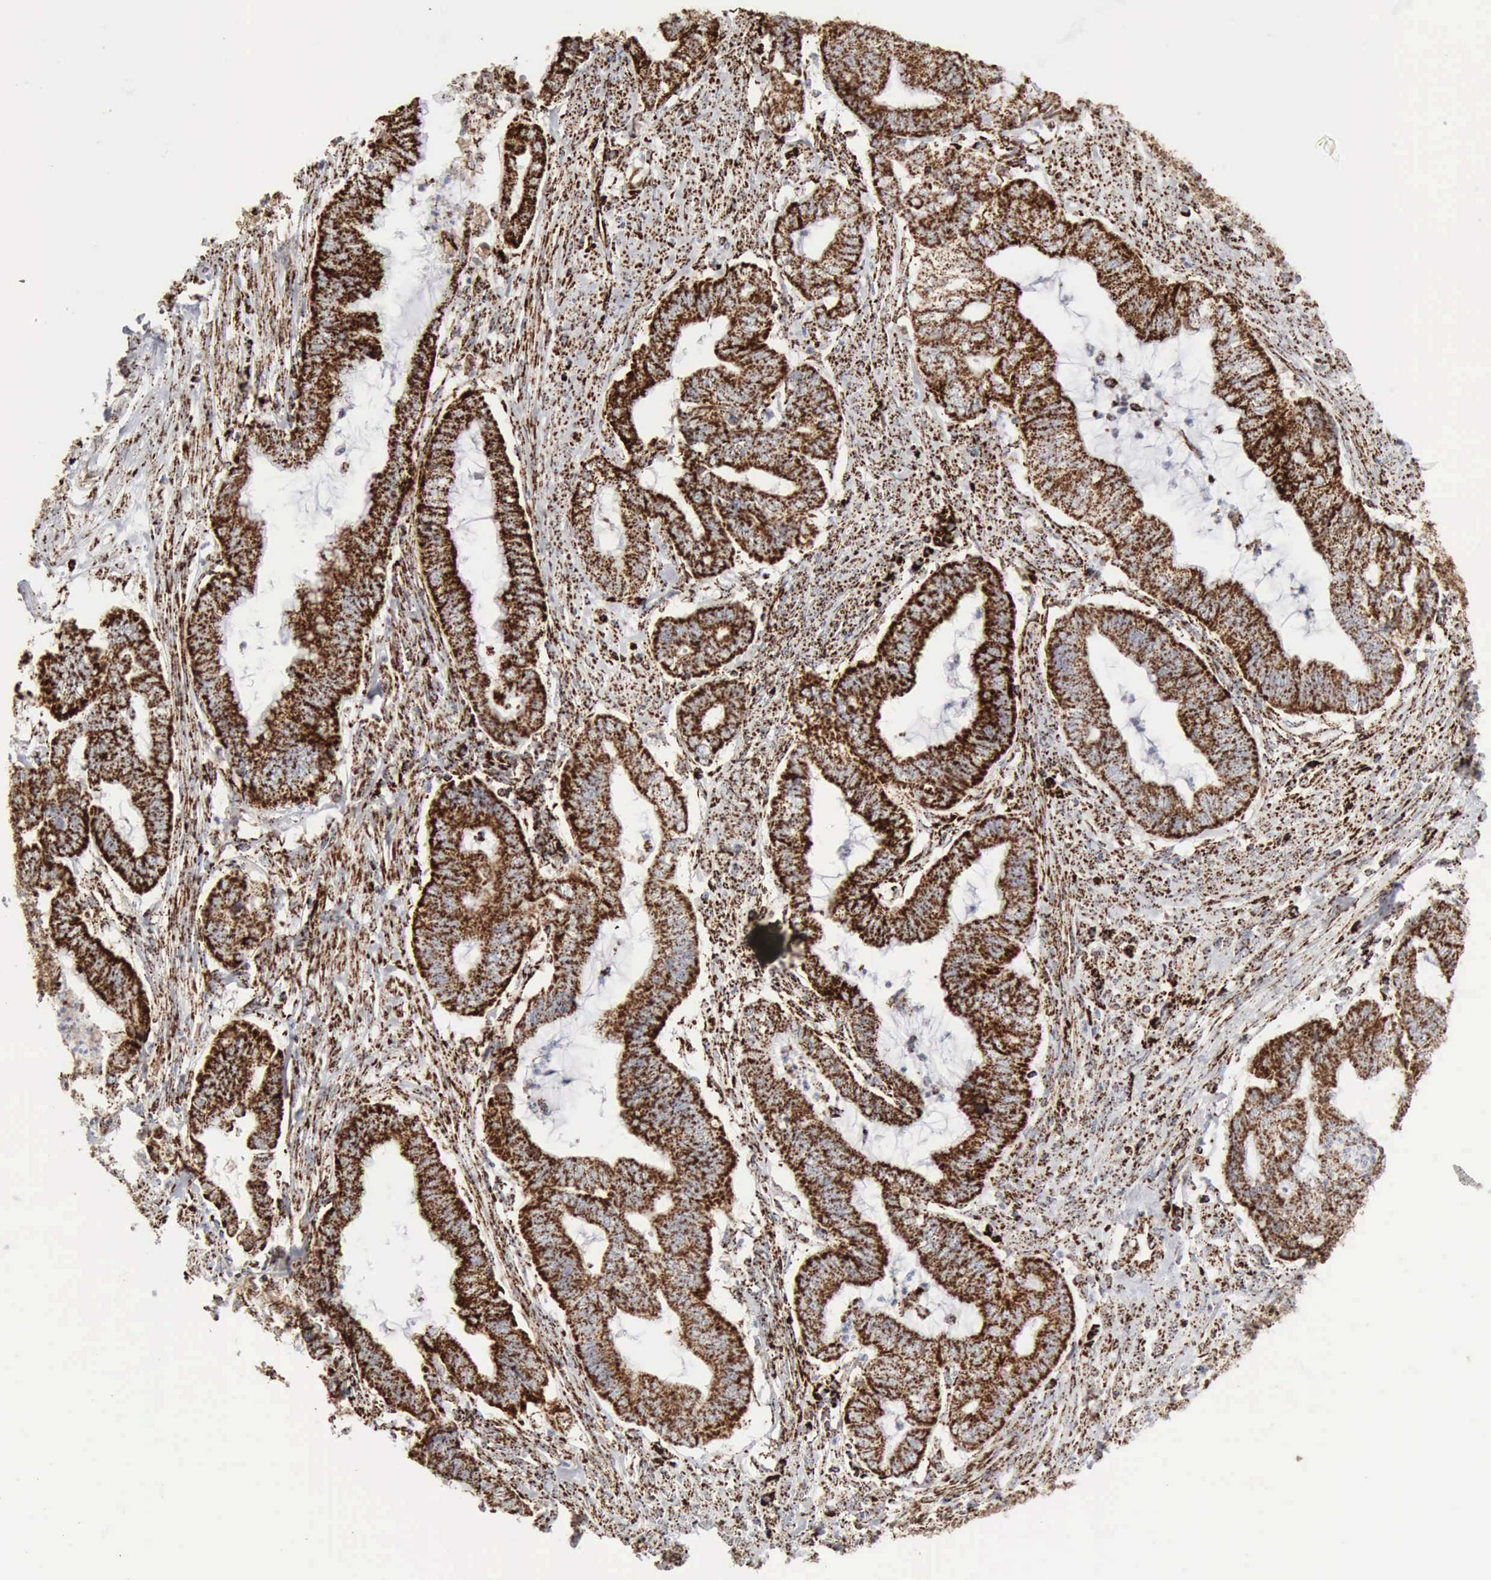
{"staining": {"intensity": "strong", "quantity": ">75%", "location": "cytoplasmic/membranous"}, "tissue": "endometrial cancer", "cell_type": "Tumor cells", "image_type": "cancer", "snomed": [{"axis": "morphology", "description": "Necrosis, NOS"}, {"axis": "morphology", "description": "Adenocarcinoma, NOS"}, {"axis": "topography", "description": "Endometrium"}], "caption": "Endometrial cancer tissue shows strong cytoplasmic/membranous staining in about >75% of tumor cells, visualized by immunohistochemistry.", "gene": "ACO2", "patient": {"sex": "female", "age": 79}}